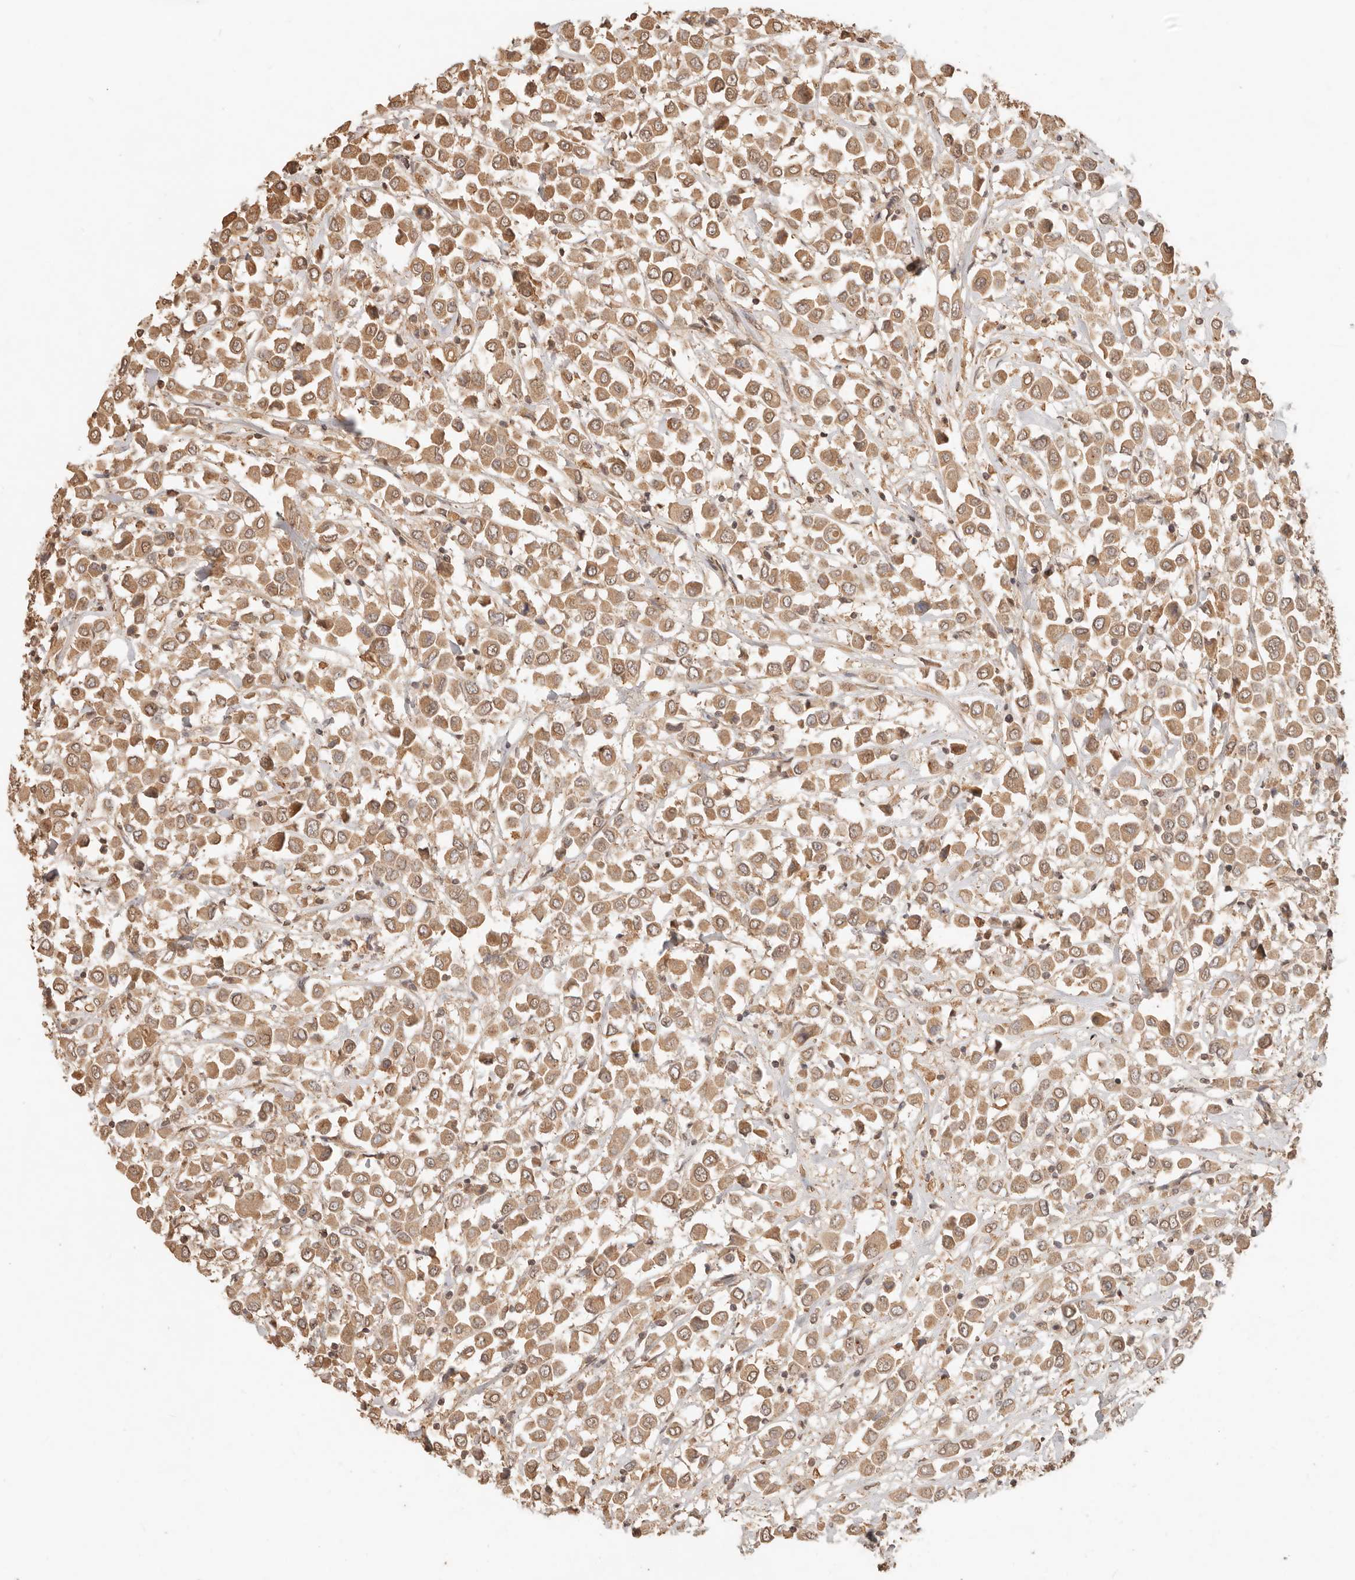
{"staining": {"intensity": "moderate", "quantity": ">75%", "location": "cytoplasmic/membranous"}, "tissue": "breast cancer", "cell_type": "Tumor cells", "image_type": "cancer", "snomed": [{"axis": "morphology", "description": "Duct carcinoma"}, {"axis": "topography", "description": "Breast"}], "caption": "The micrograph displays immunohistochemical staining of breast cancer. There is moderate cytoplasmic/membranous positivity is present in about >75% of tumor cells. Using DAB (3,3'-diaminobenzidine) (brown) and hematoxylin (blue) stains, captured at high magnification using brightfield microscopy.", "gene": "LMO4", "patient": {"sex": "female", "age": 61}}